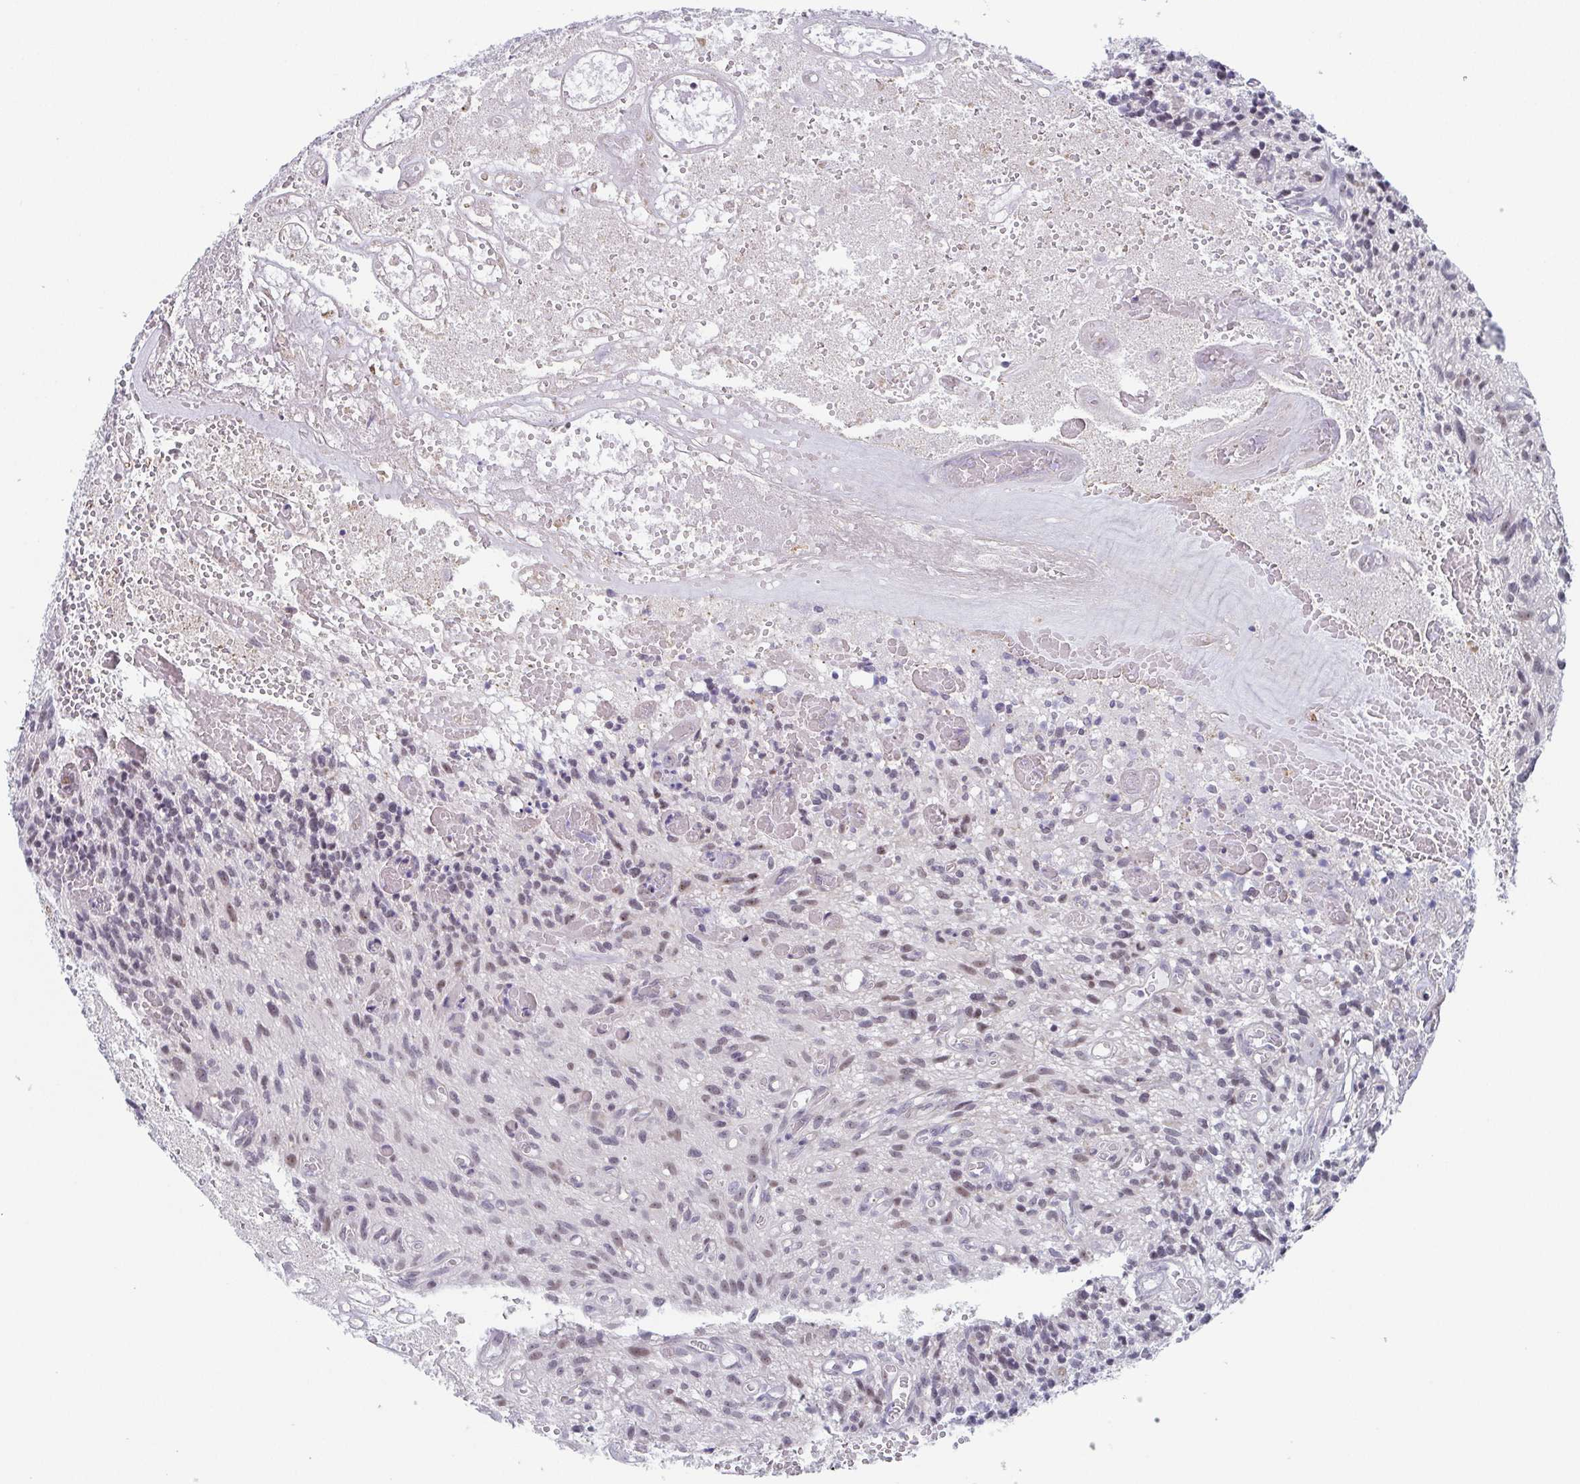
{"staining": {"intensity": "weak", "quantity": "<25%", "location": "nuclear"}, "tissue": "glioma", "cell_type": "Tumor cells", "image_type": "cancer", "snomed": [{"axis": "morphology", "description": "Glioma, malignant, High grade"}, {"axis": "topography", "description": "Brain"}], "caption": "Immunohistochemistry (IHC) image of neoplastic tissue: high-grade glioma (malignant) stained with DAB (3,3'-diaminobenzidine) reveals no significant protein staining in tumor cells.", "gene": "EXOSC7", "patient": {"sex": "male", "age": 75}}